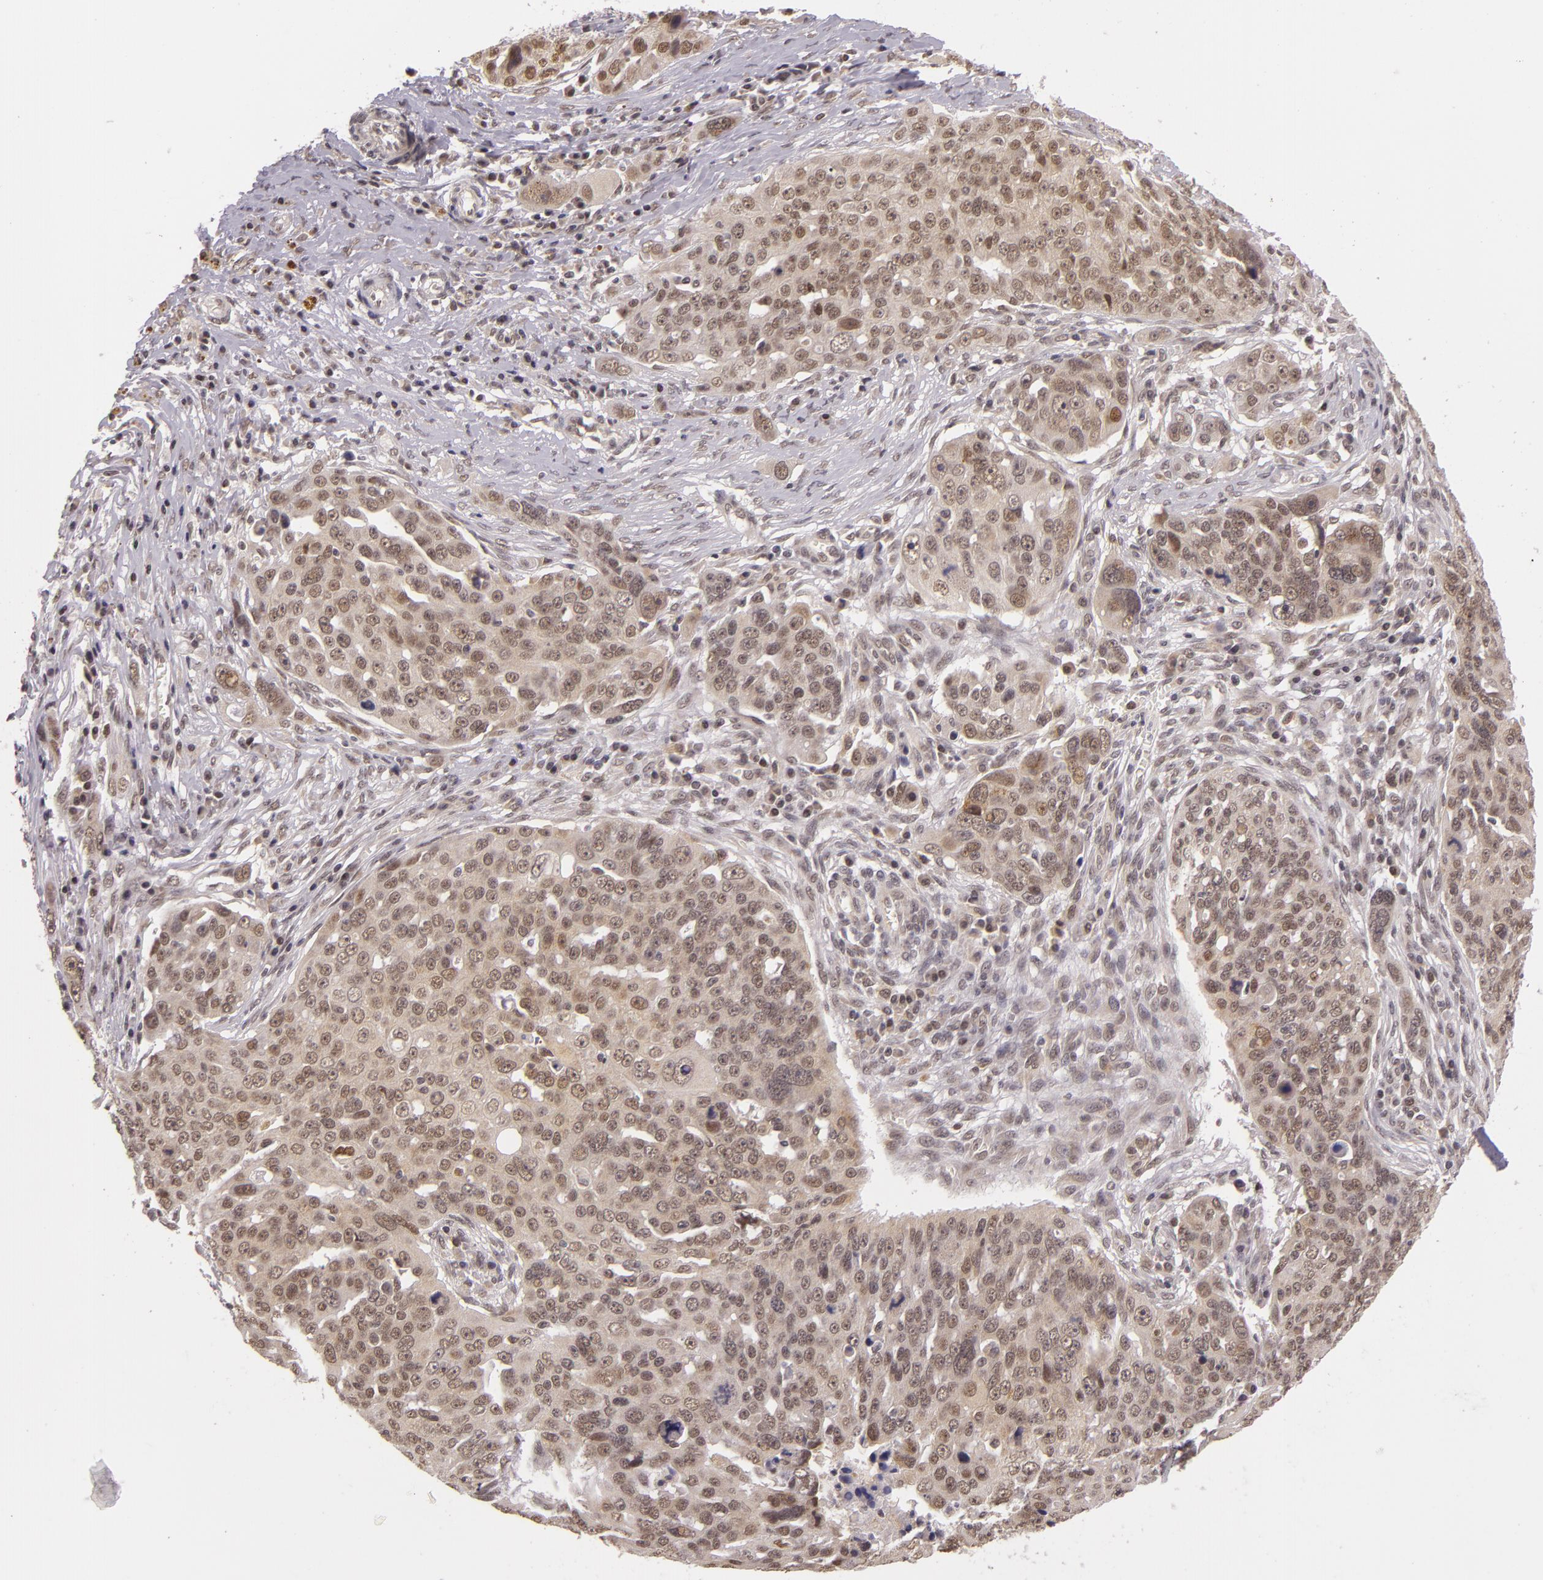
{"staining": {"intensity": "weak", "quantity": "25%-75%", "location": "cytoplasmic/membranous,nuclear"}, "tissue": "ovarian cancer", "cell_type": "Tumor cells", "image_type": "cancer", "snomed": [{"axis": "morphology", "description": "Carcinoma, endometroid"}, {"axis": "topography", "description": "Ovary"}], "caption": "IHC staining of ovarian cancer, which displays low levels of weak cytoplasmic/membranous and nuclear expression in about 25%-75% of tumor cells indicating weak cytoplasmic/membranous and nuclear protein positivity. The staining was performed using DAB (brown) for protein detection and nuclei were counterstained in hematoxylin (blue).", "gene": "ALX1", "patient": {"sex": "female", "age": 75}}